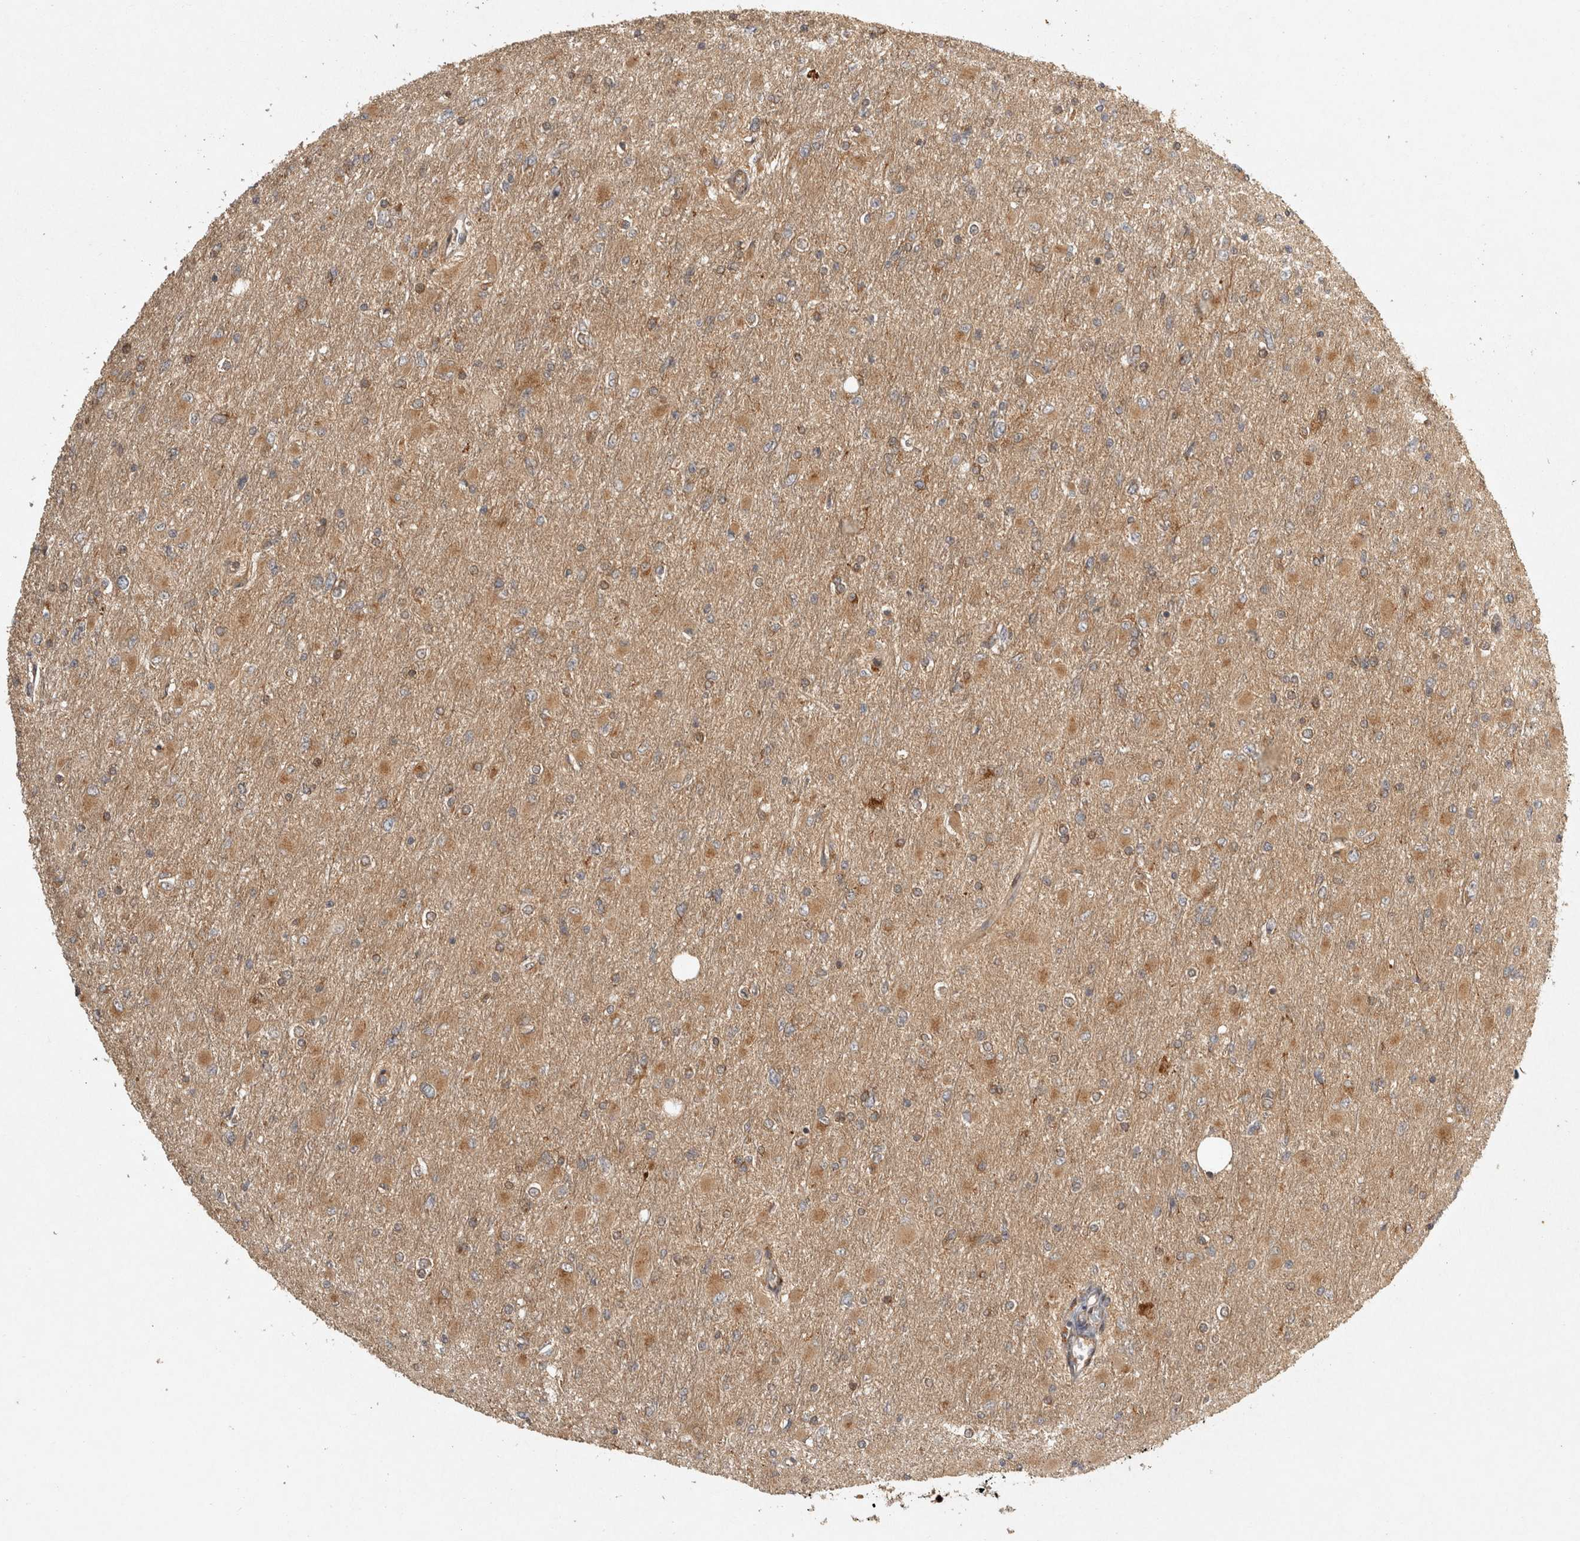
{"staining": {"intensity": "moderate", "quantity": "25%-75%", "location": "cytoplasmic/membranous"}, "tissue": "glioma", "cell_type": "Tumor cells", "image_type": "cancer", "snomed": [{"axis": "morphology", "description": "Glioma, malignant, High grade"}, {"axis": "topography", "description": "Cerebral cortex"}], "caption": "Glioma stained for a protein reveals moderate cytoplasmic/membranous positivity in tumor cells.", "gene": "CAMSAP2", "patient": {"sex": "female", "age": 36}}